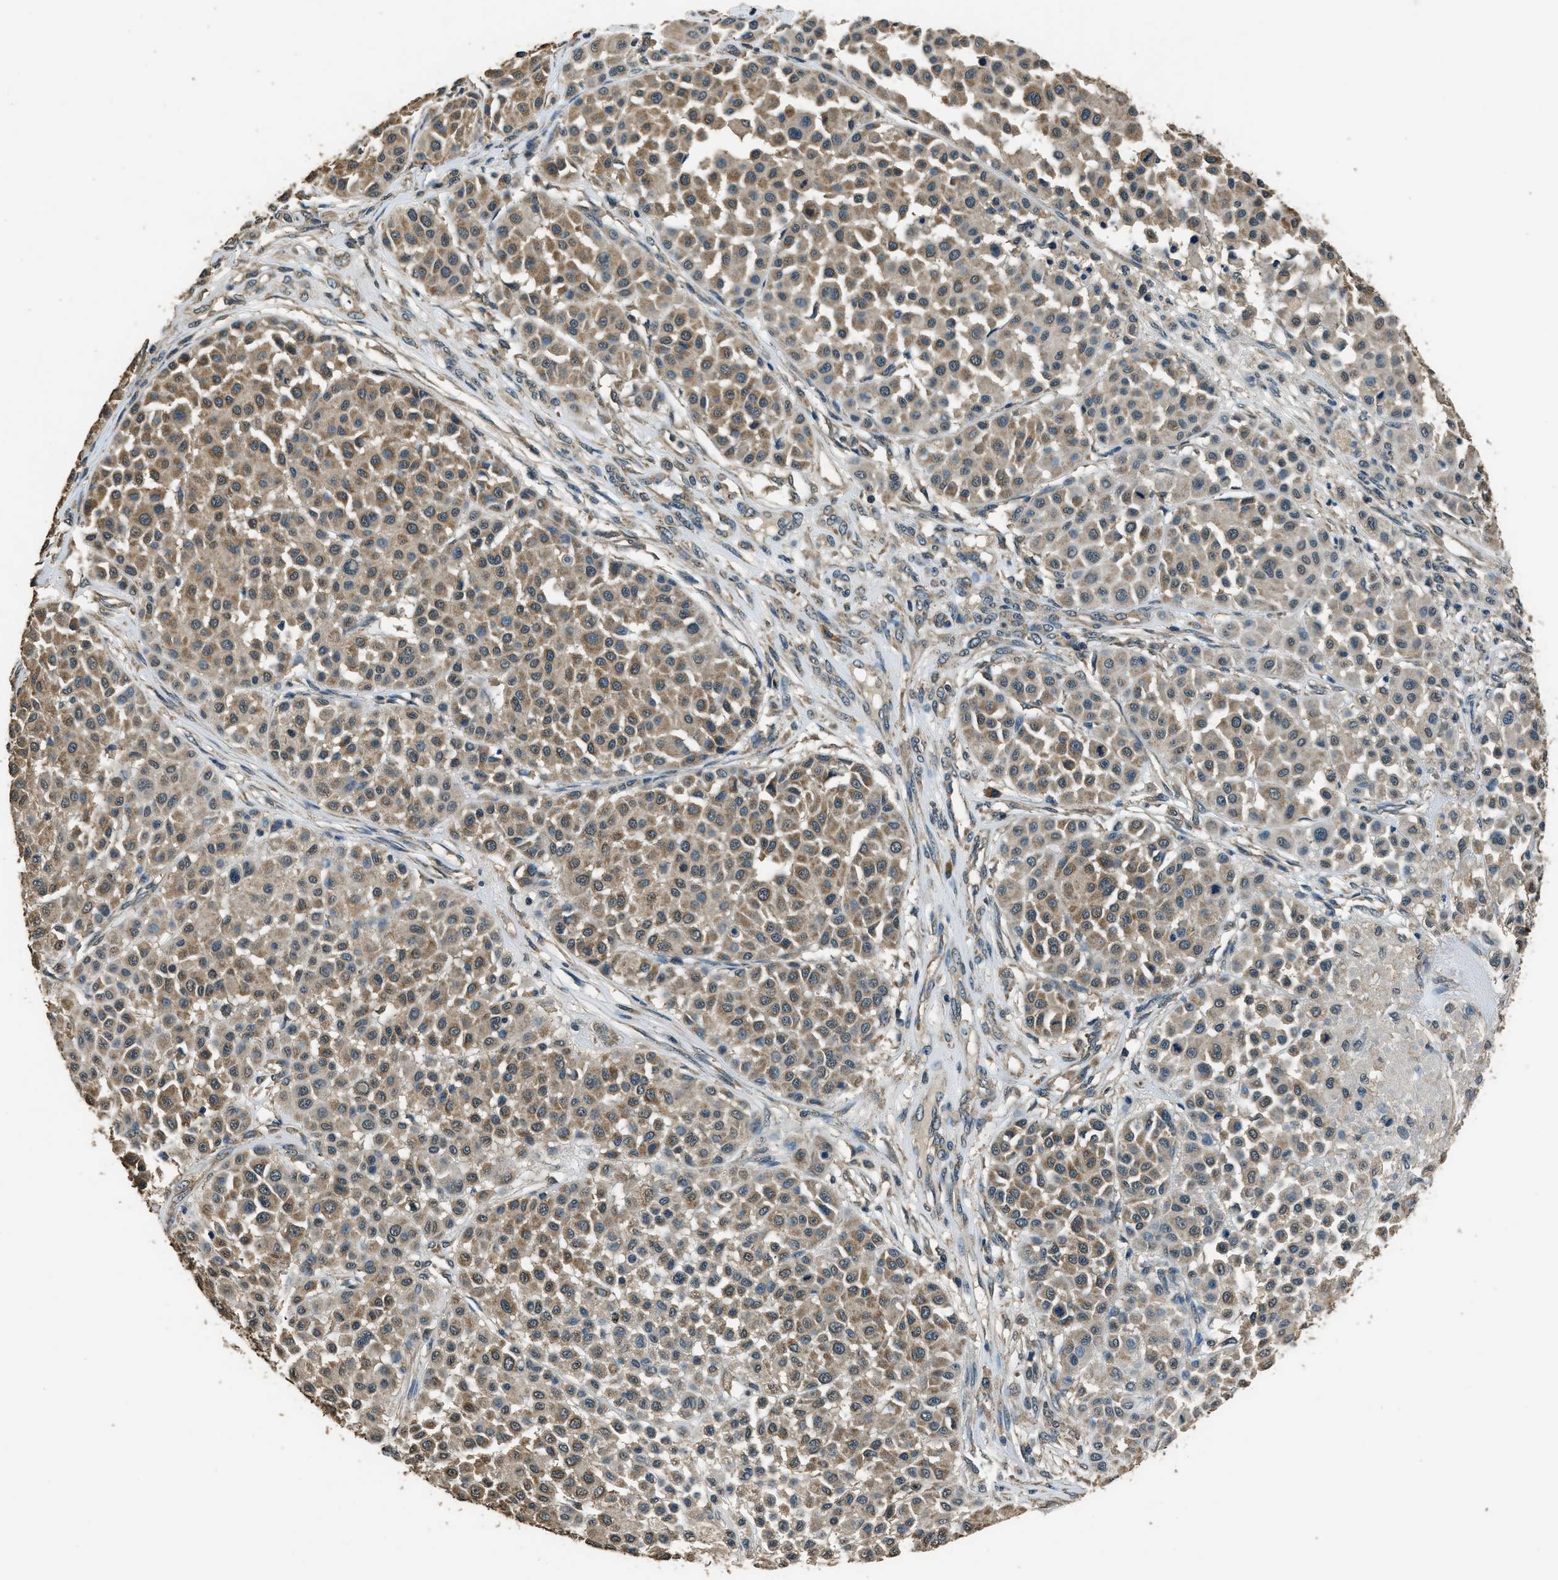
{"staining": {"intensity": "moderate", "quantity": ">75%", "location": "cytoplasmic/membranous"}, "tissue": "melanoma", "cell_type": "Tumor cells", "image_type": "cancer", "snomed": [{"axis": "morphology", "description": "Malignant melanoma, Metastatic site"}, {"axis": "topography", "description": "Soft tissue"}], "caption": "The photomicrograph exhibits immunohistochemical staining of melanoma. There is moderate cytoplasmic/membranous expression is seen in about >75% of tumor cells. The staining was performed using DAB to visualize the protein expression in brown, while the nuclei were stained in blue with hematoxylin (Magnification: 20x).", "gene": "SALL3", "patient": {"sex": "male", "age": 41}}